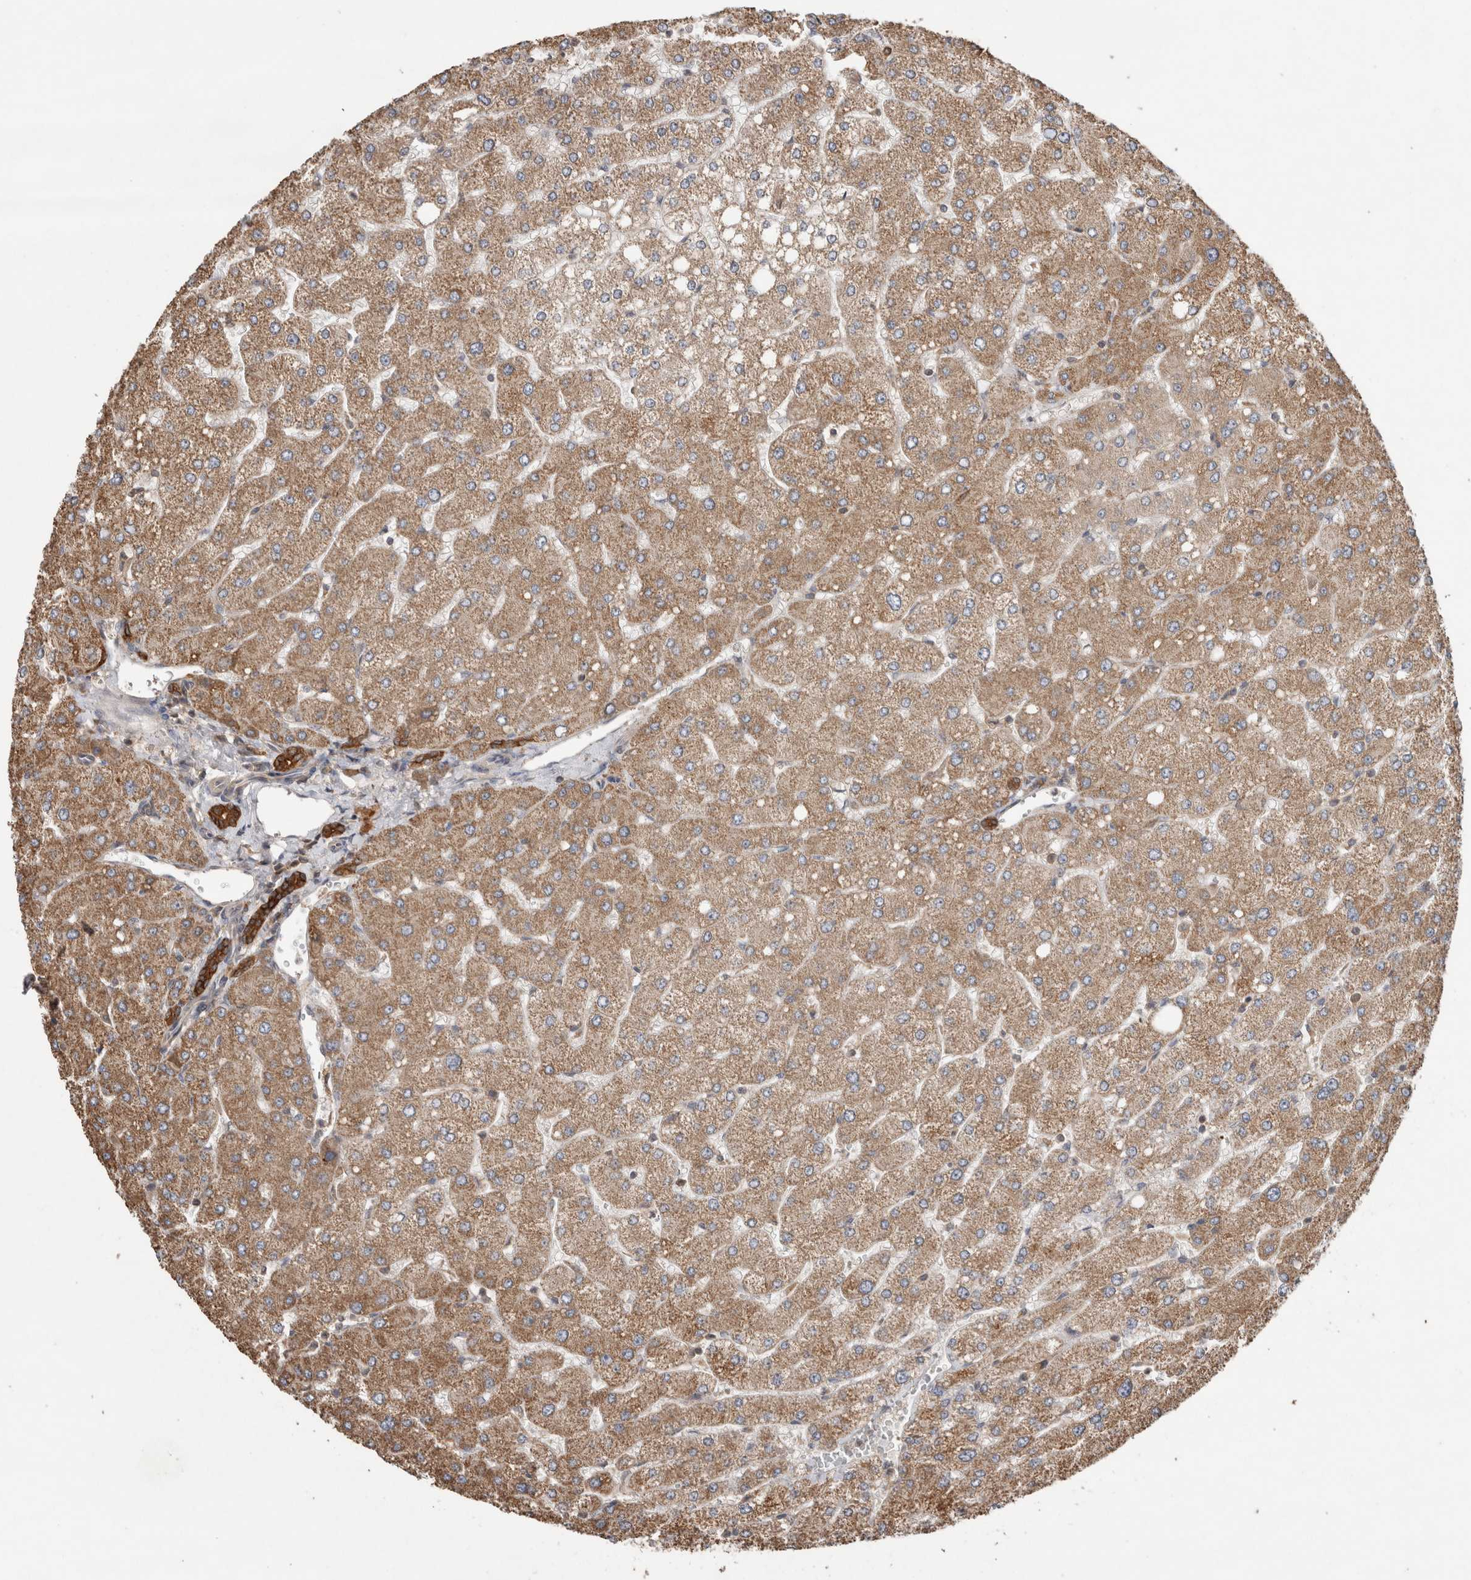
{"staining": {"intensity": "strong", "quantity": ">75%", "location": "cytoplasmic/membranous"}, "tissue": "liver", "cell_type": "Cholangiocytes", "image_type": "normal", "snomed": [{"axis": "morphology", "description": "Normal tissue, NOS"}, {"axis": "topography", "description": "Liver"}], "caption": "Protein staining demonstrates strong cytoplasmic/membranous positivity in about >75% of cholangiocytes in unremarkable liver.", "gene": "TRIM5", "patient": {"sex": "male", "age": 55}}